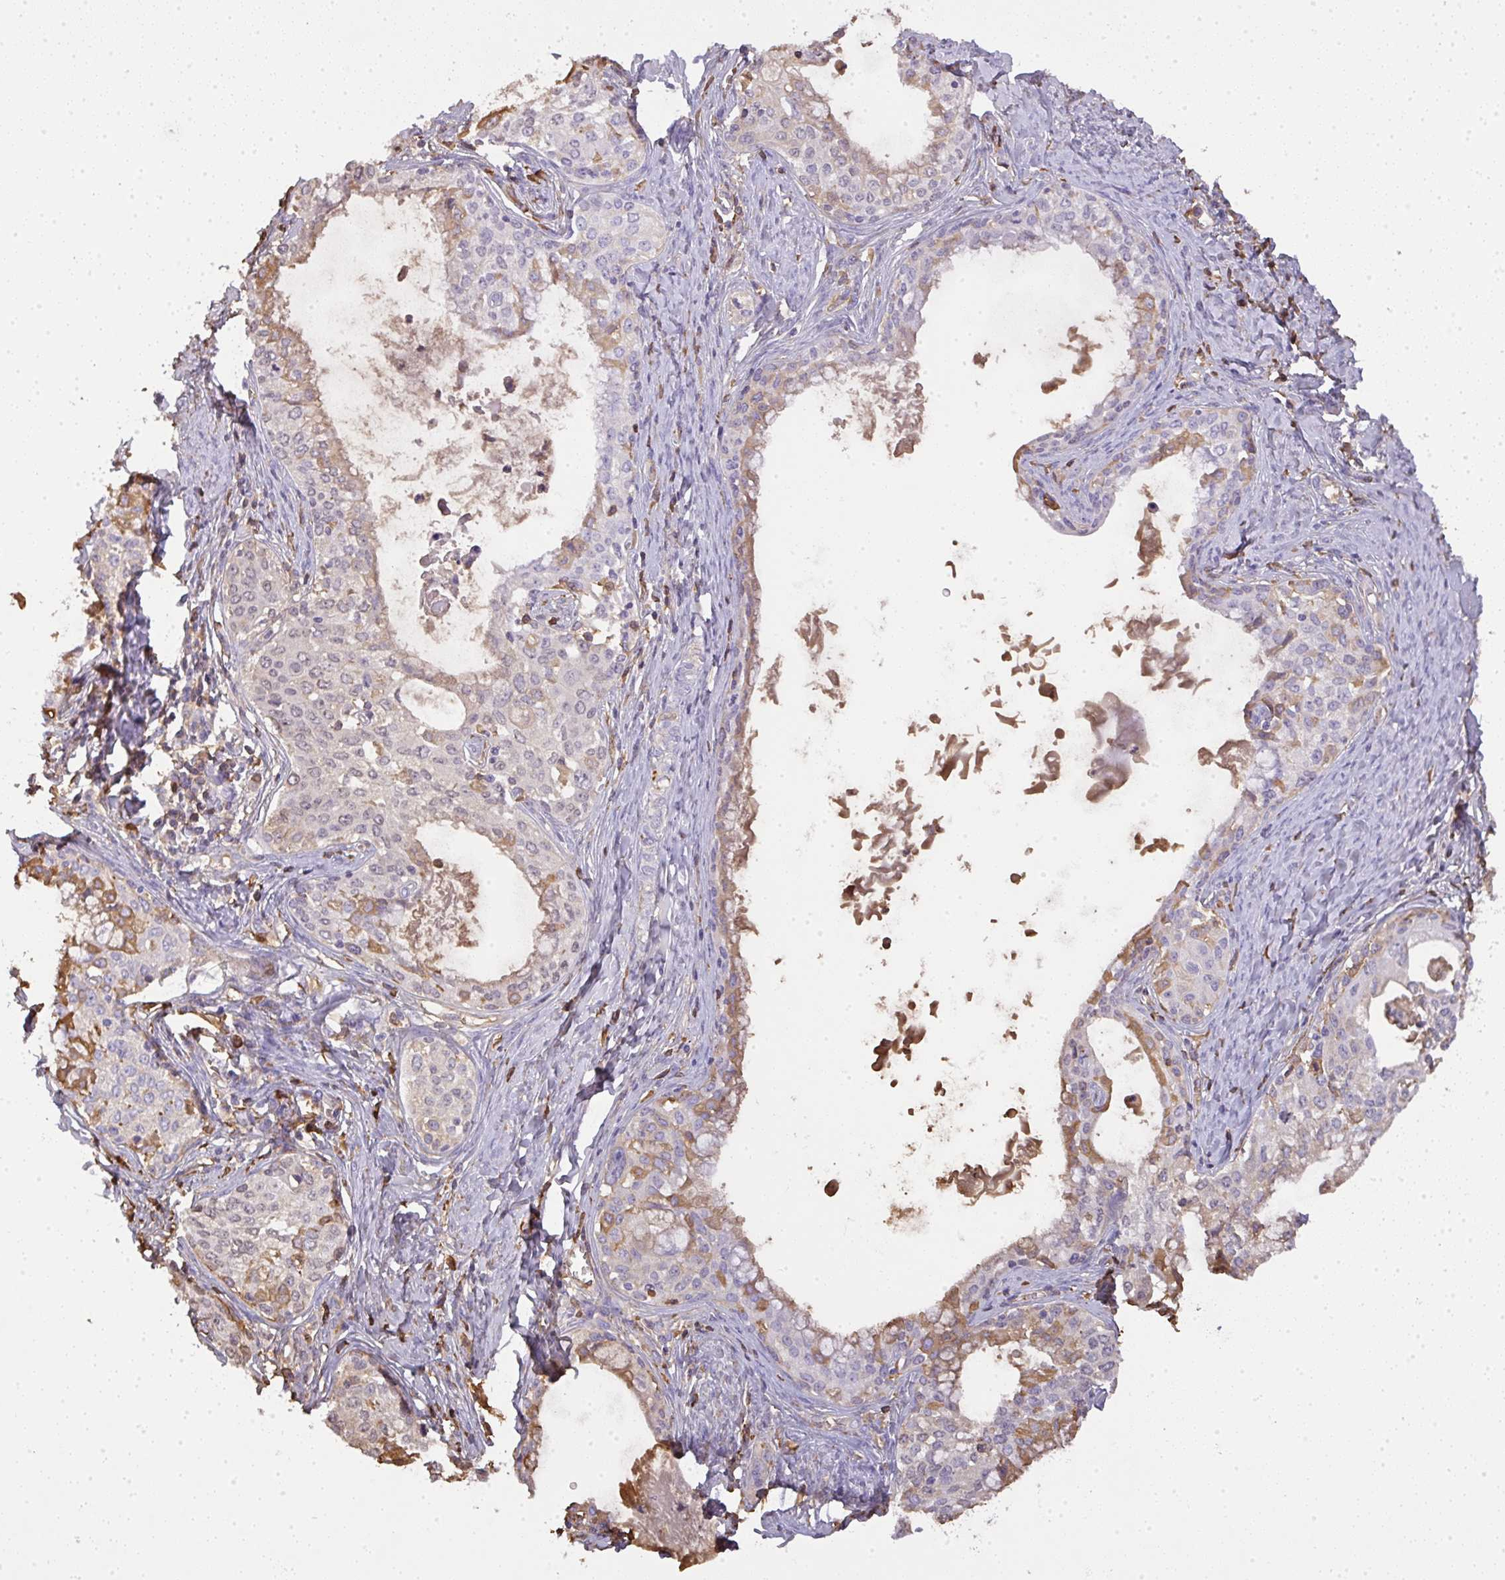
{"staining": {"intensity": "moderate", "quantity": "<25%", "location": "cytoplasmic/membranous"}, "tissue": "cervical cancer", "cell_type": "Tumor cells", "image_type": "cancer", "snomed": [{"axis": "morphology", "description": "Squamous cell carcinoma, NOS"}, {"axis": "morphology", "description": "Adenocarcinoma, NOS"}, {"axis": "topography", "description": "Cervix"}], "caption": "Squamous cell carcinoma (cervical) stained with IHC exhibits moderate cytoplasmic/membranous staining in about <25% of tumor cells.", "gene": "SMYD5", "patient": {"sex": "female", "age": 52}}